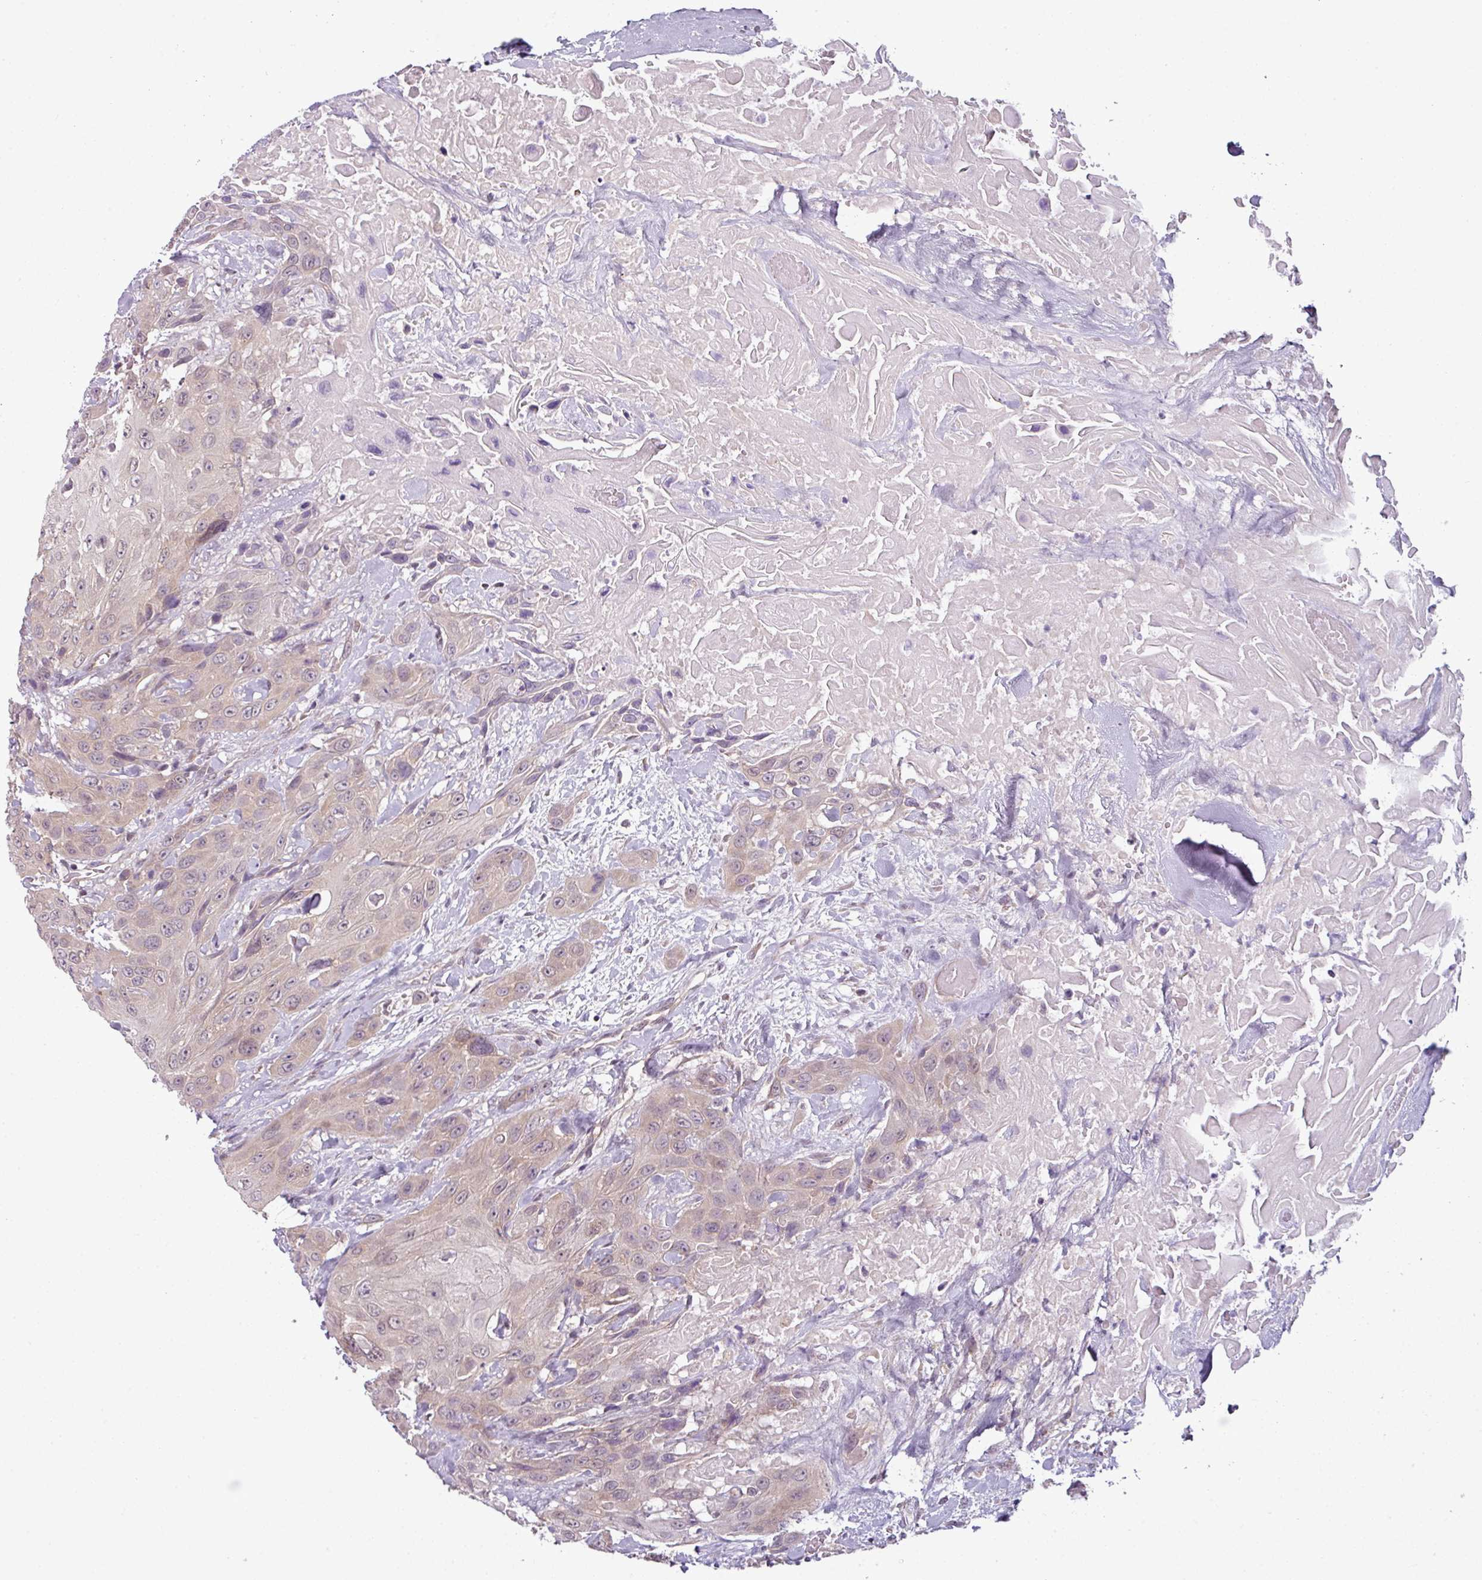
{"staining": {"intensity": "weak", "quantity": "25%-75%", "location": "cytoplasmic/membranous"}, "tissue": "head and neck cancer", "cell_type": "Tumor cells", "image_type": "cancer", "snomed": [{"axis": "morphology", "description": "Squamous cell carcinoma, NOS"}, {"axis": "topography", "description": "Head-Neck"}], "caption": "DAB immunohistochemical staining of squamous cell carcinoma (head and neck) displays weak cytoplasmic/membranous protein staining in approximately 25%-75% of tumor cells. Nuclei are stained in blue.", "gene": "DERPC", "patient": {"sex": "male", "age": 81}}